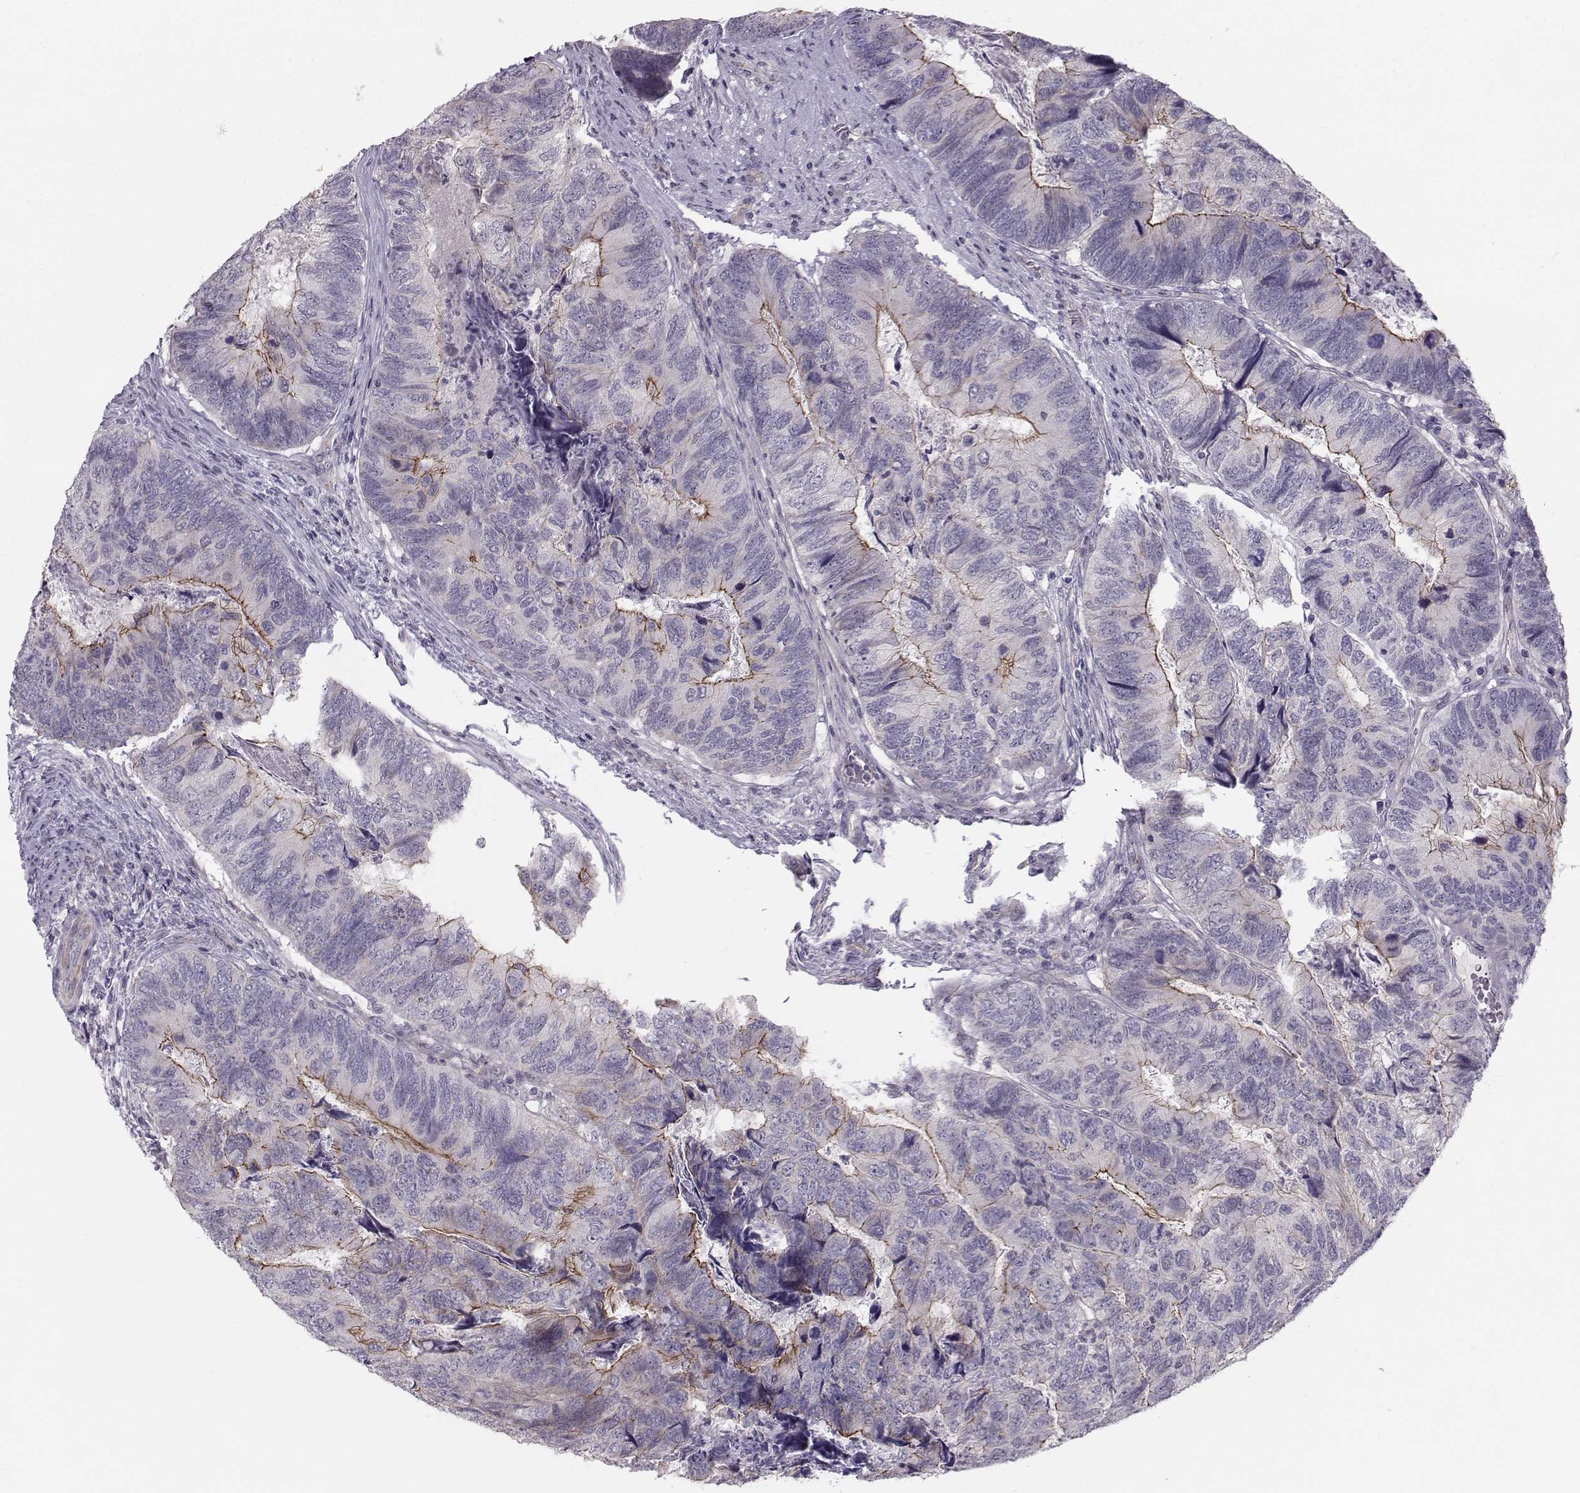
{"staining": {"intensity": "strong", "quantity": "<25%", "location": "cytoplasmic/membranous"}, "tissue": "colorectal cancer", "cell_type": "Tumor cells", "image_type": "cancer", "snomed": [{"axis": "morphology", "description": "Adenocarcinoma, NOS"}, {"axis": "topography", "description": "Colon"}], "caption": "Immunohistochemistry (IHC) staining of adenocarcinoma (colorectal), which exhibits medium levels of strong cytoplasmic/membranous expression in approximately <25% of tumor cells indicating strong cytoplasmic/membranous protein positivity. The staining was performed using DAB (brown) for protein detection and nuclei were counterstained in hematoxylin (blue).", "gene": "MAST1", "patient": {"sex": "female", "age": 67}}